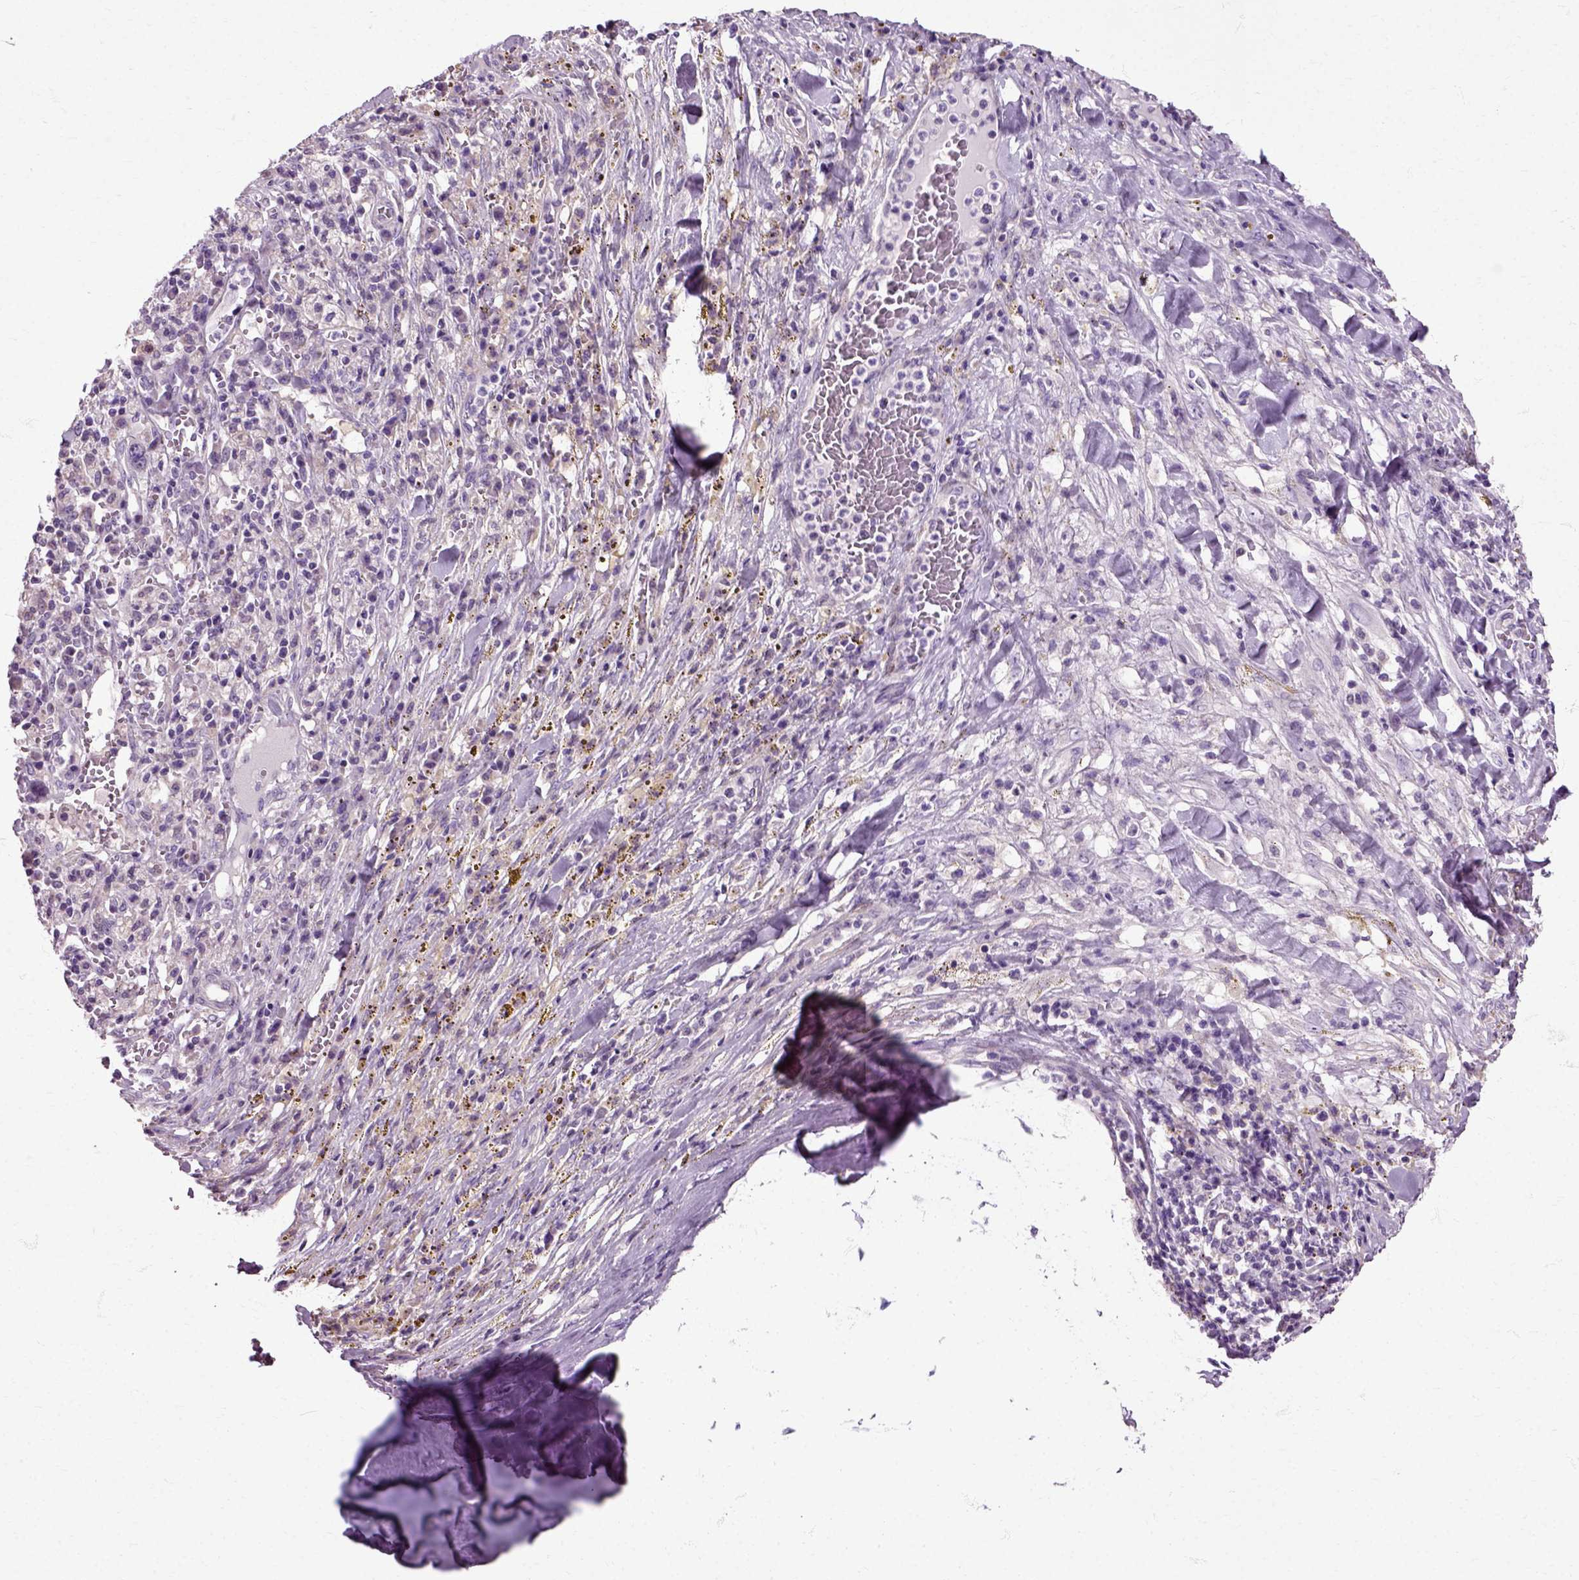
{"staining": {"intensity": "negative", "quantity": "none", "location": "none"}, "tissue": "melanoma", "cell_type": "Tumor cells", "image_type": "cancer", "snomed": [{"axis": "morphology", "description": "Malignant melanoma, NOS"}, {"axis": "topography", "description": "Skin"}], "caption": "Tumor cells are negative for protein expression in human malignant melanoma.", "gene": "HSPA2", "patient": {"sex": "female", "age": 91}}